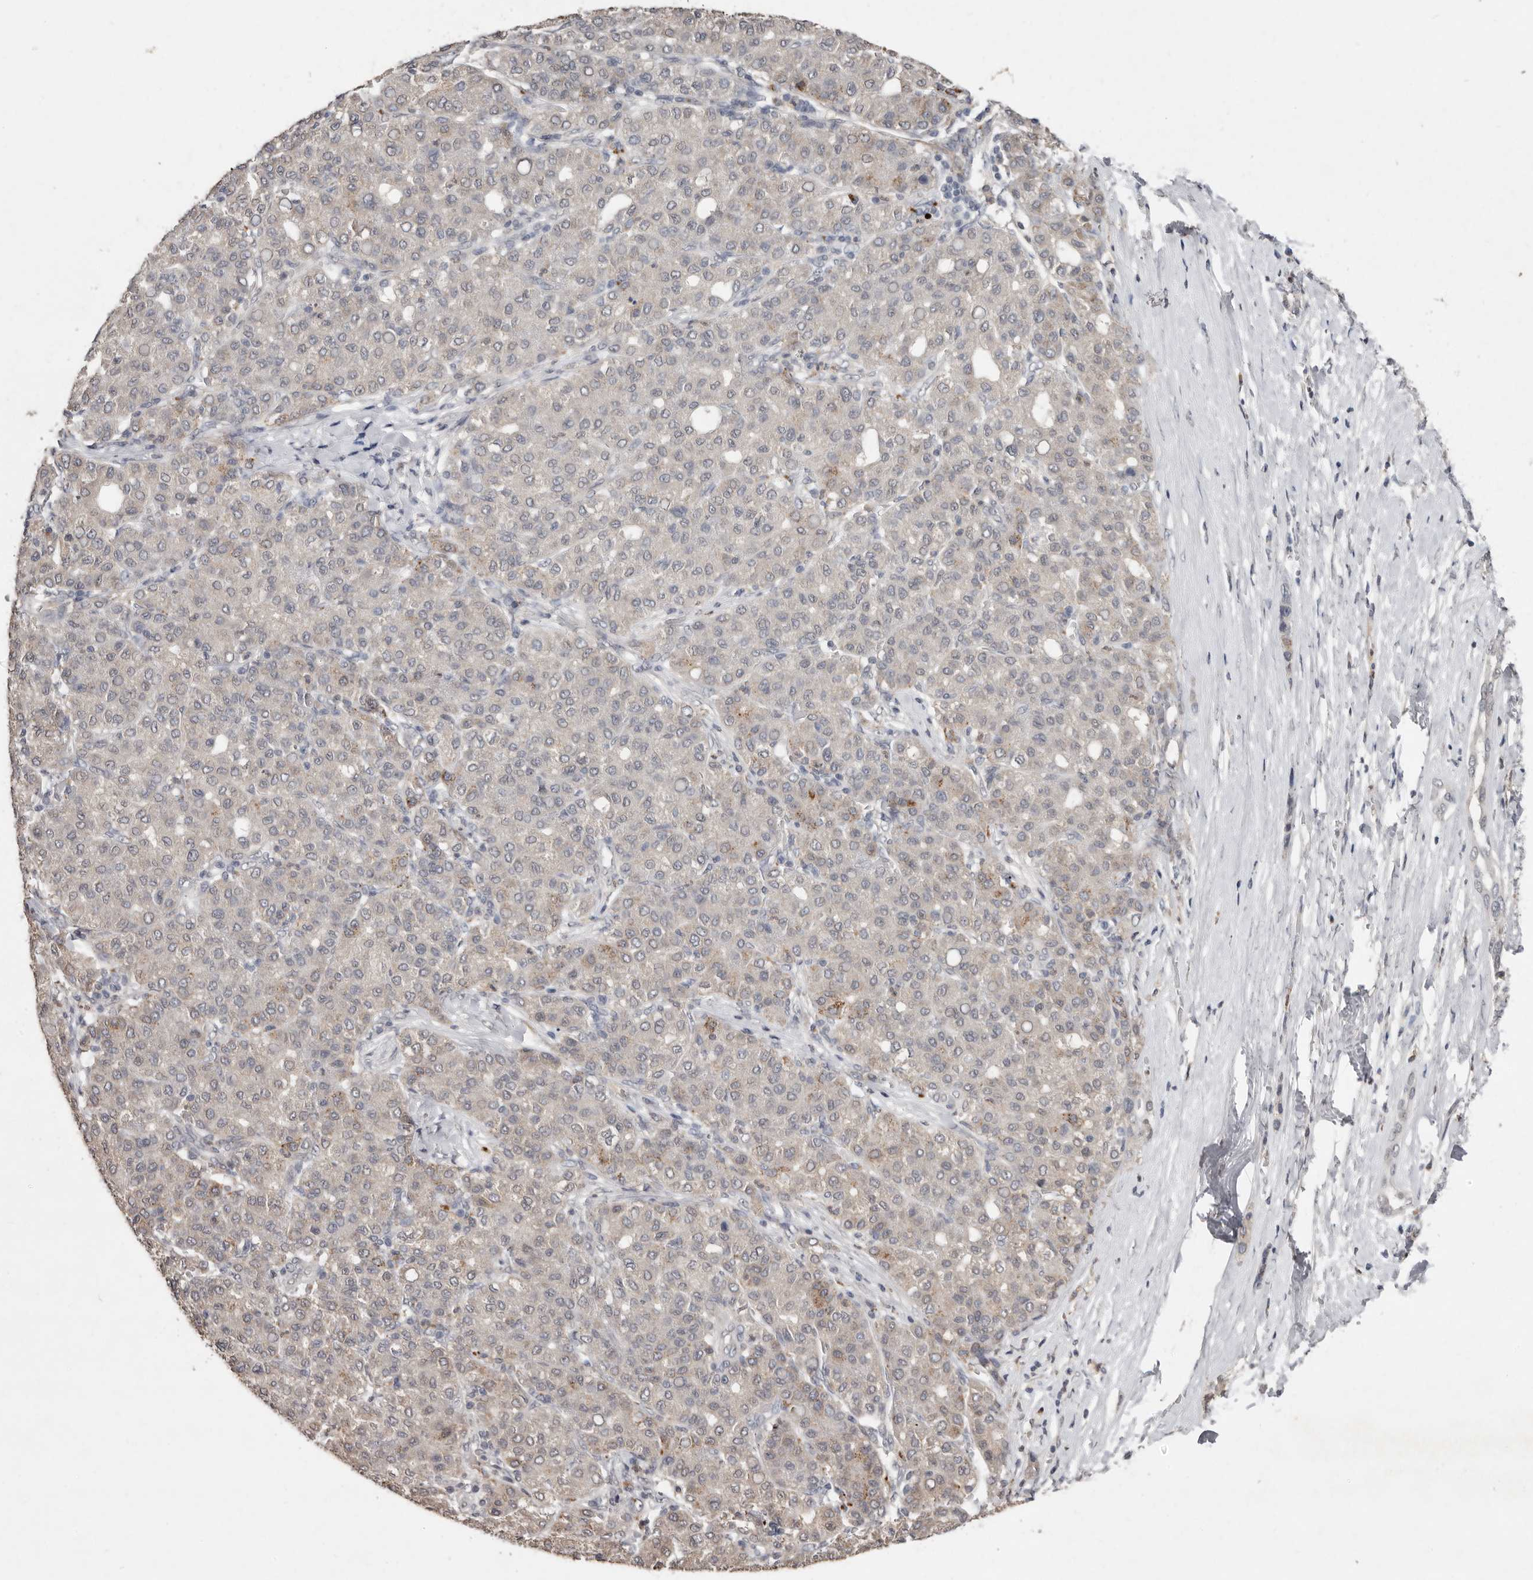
{"staining": {"intensity": "weak", "quantity": "<25%", "location": "cytoplasmic/membranous"}, "tissue": "liver cancer", "cell_type": "Tumor cells", "image_type": "cancer", "snomed": [{"axis": "morphology", "description": "Carcinoma, Hepatocellular, NOS"}, {"axis": "topography", "description": "Liver"}], "caption": "Tumor cells are negative for brown protein staining in liver cancer (hepatocellular carcinoma).", "gene": "SULT1E1", "patient": {"sex": "male", "age": 65}}